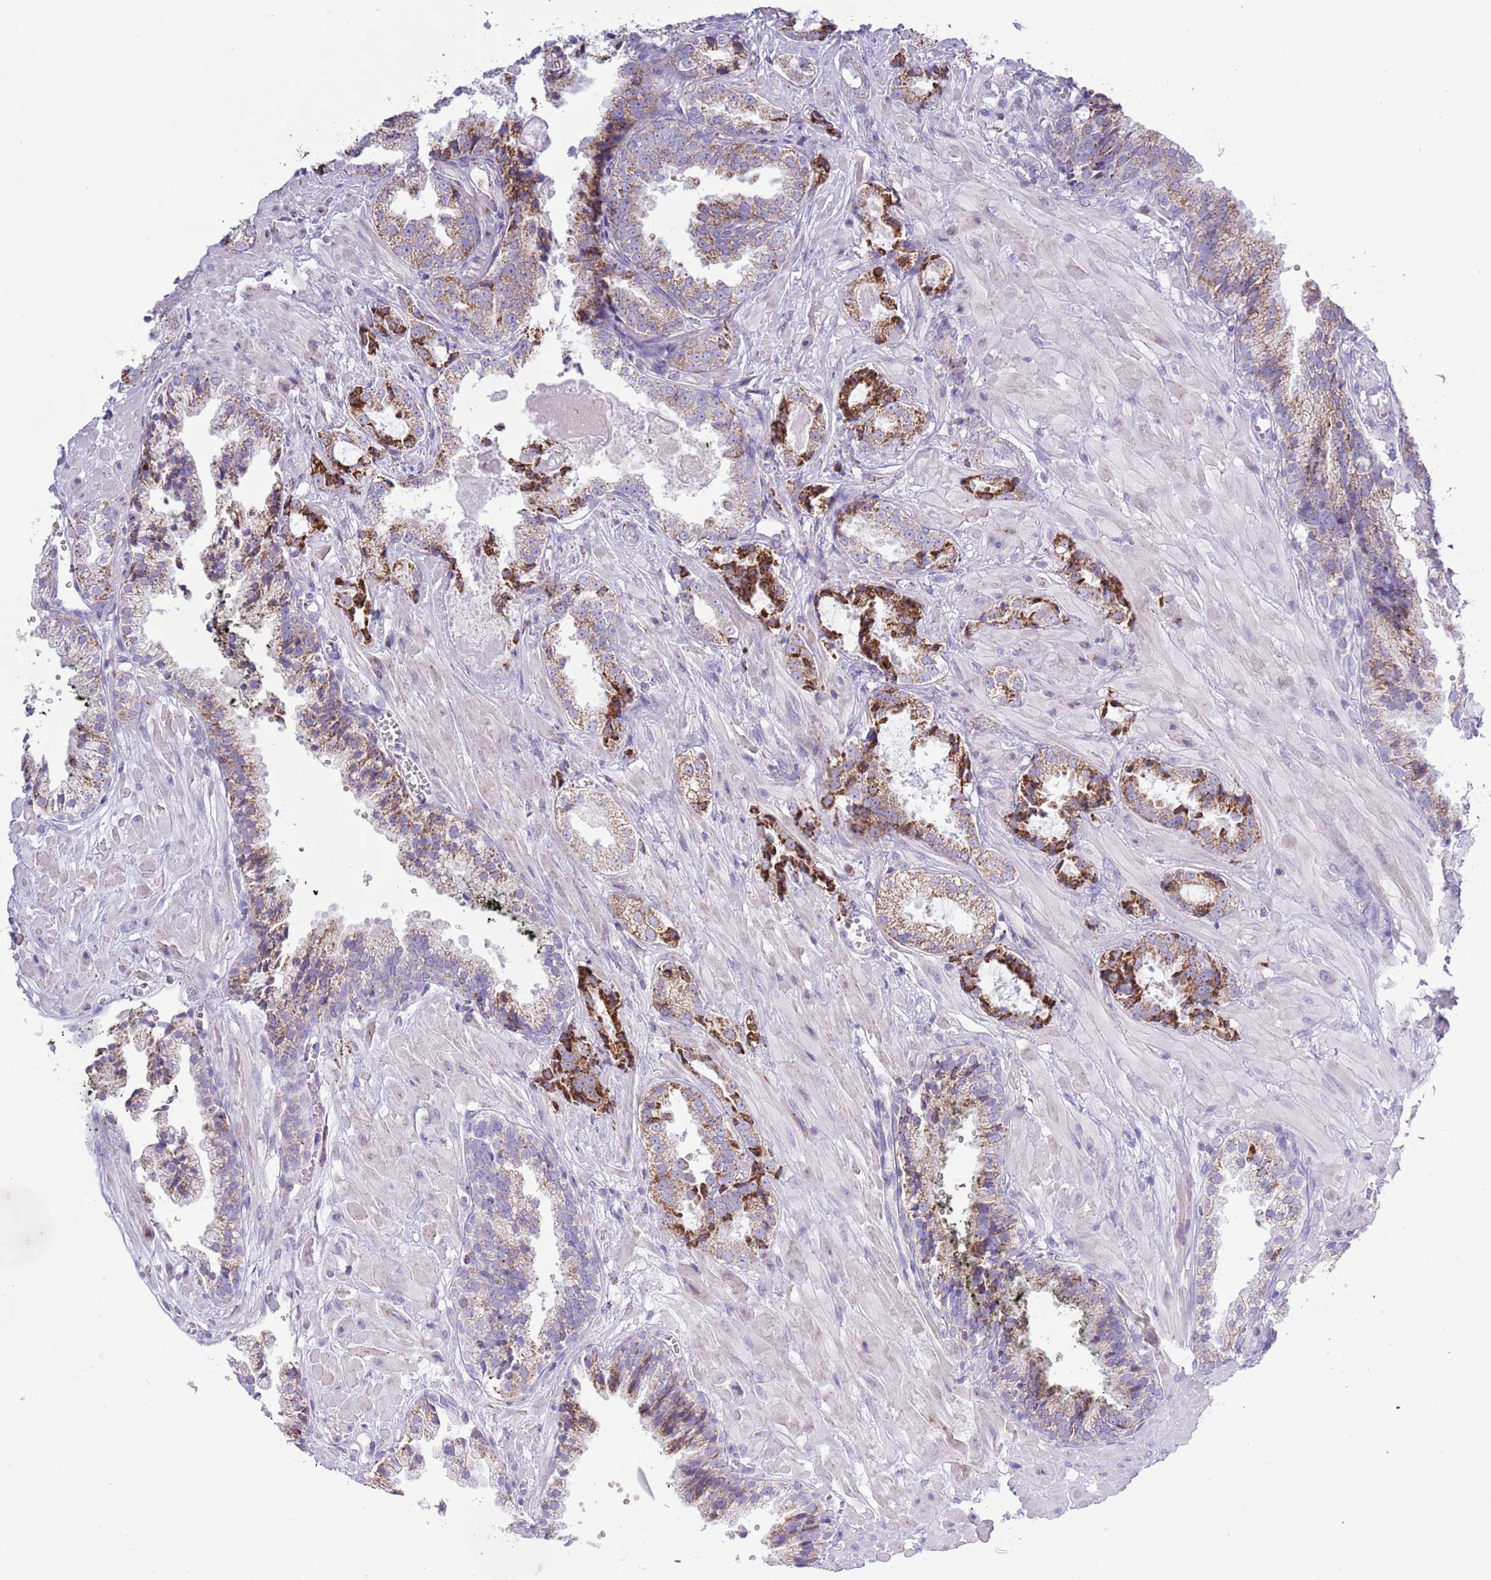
{"staining": {"intensity": "strong", "quantity": "25%-75%", "location": "cytoplasmic/membranous"}, "tissue": "prostate cancer", "cell_type": "Tumor cells", "image_type": "cancer", "snomed": [{"axis": "morphology", "description": "Adenocarcinoma, High grade"}, {"axis": "topography", "description": "Prostate"}], "caption": "There is high levels of strong cytoplasmic/membranous staining in tumor cells of prostate cancer (adenocarcinoma (high-grade)), as demonstrated by immunohistochemical staining (brown color).", "gene": "ATP6V1B1", "patient": {"sex": "male", "age": 71}}